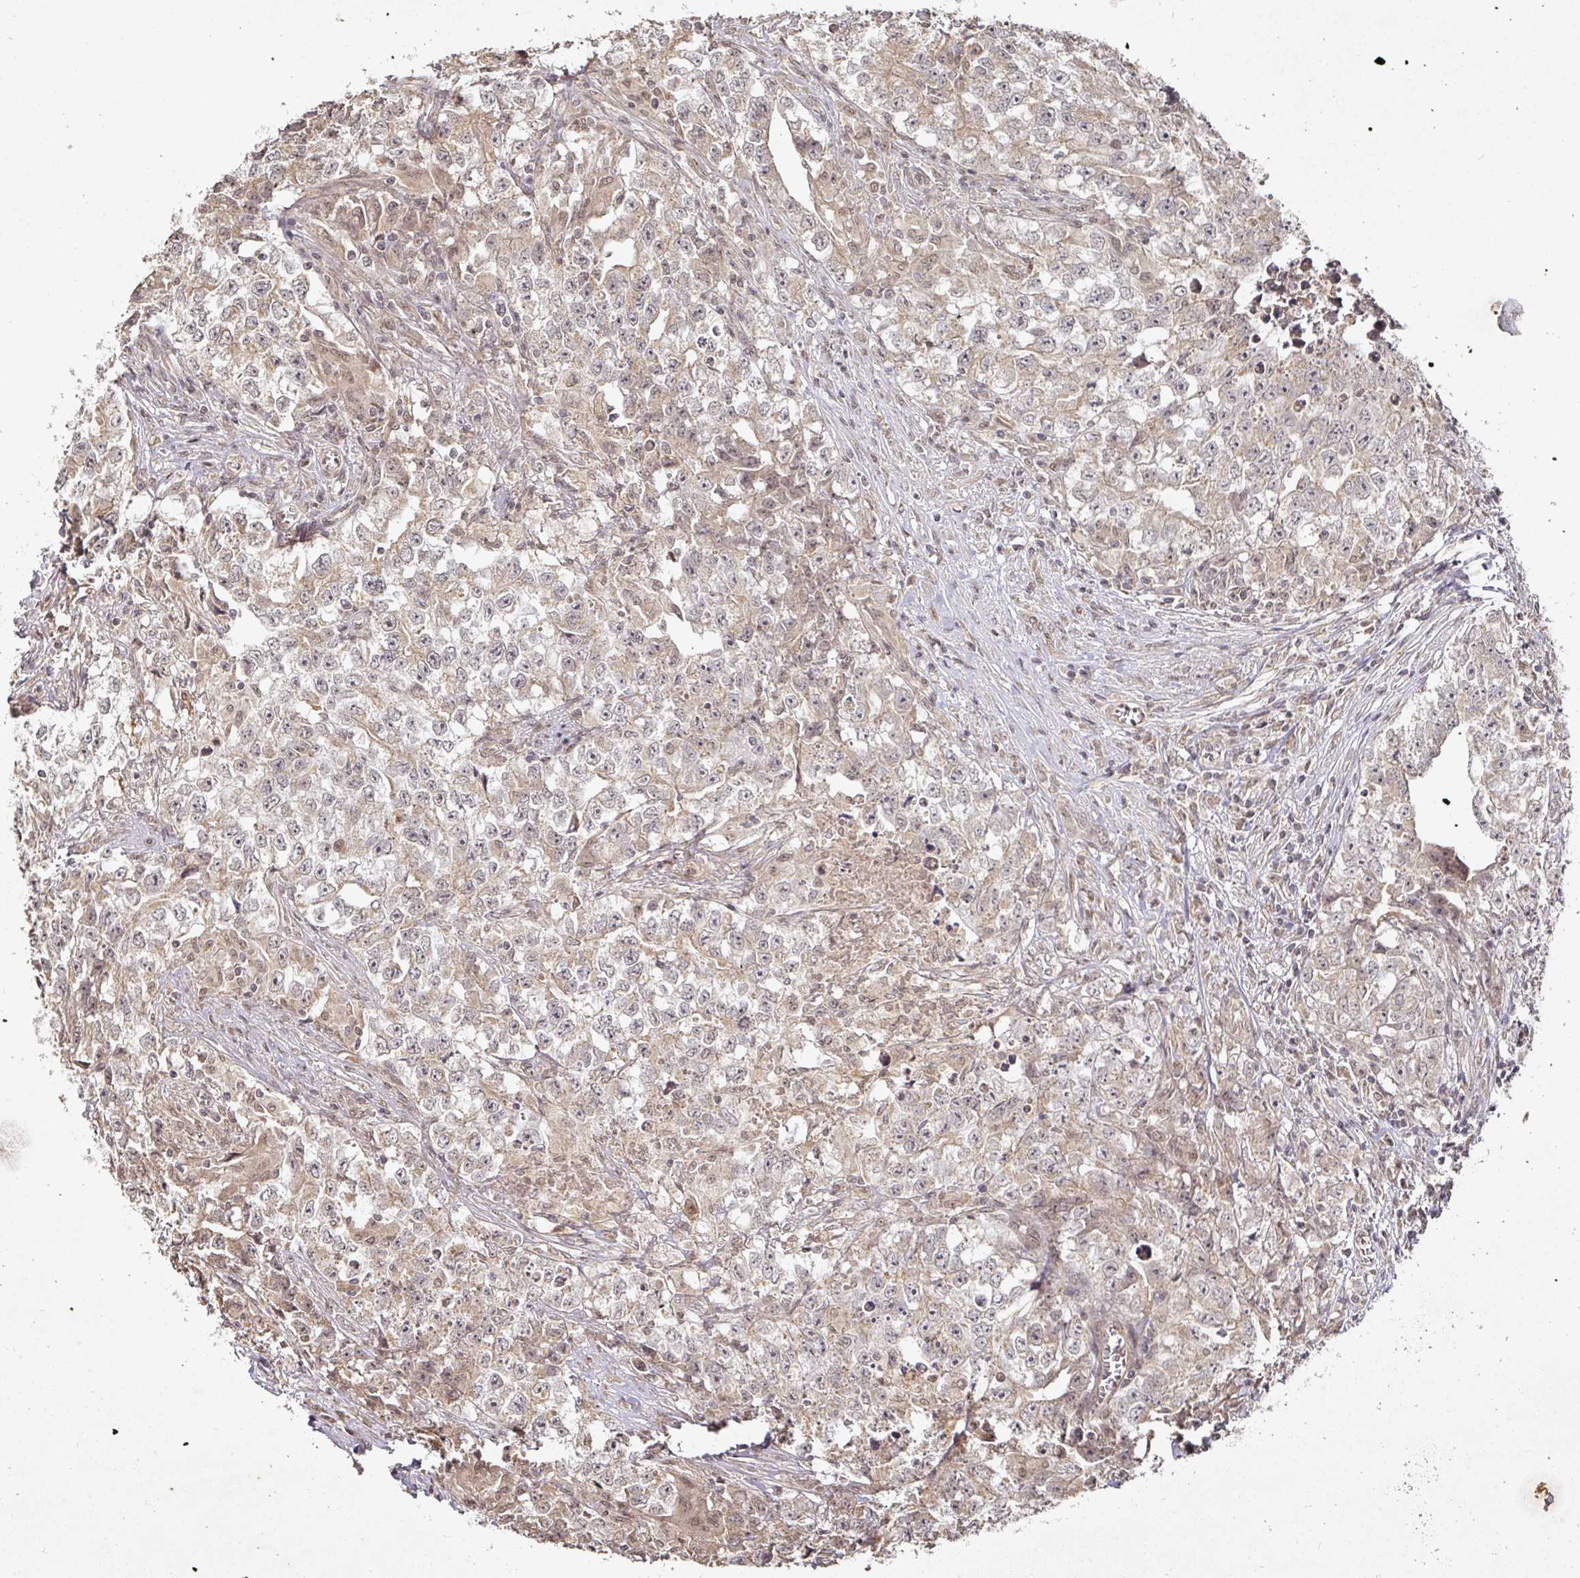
{"staining": {"intensity": "weak", "quantity": "<25%", "location": "cytoplasmic/membranous"}, "tissue": "testis cancer", "cell_type": "Tumor cells", "image_type": "cancer", "snomed": [{"axis": "morphology", "description": "Seminoma, NOS"}, {"axis": "morphology", "description": "Carcinoma, Embryonal, NOS"}, {"axis": "topography", "description": "Testis"}], "caption": "This is a image of immunohistochemistry staining of testis embryonal carcinoma, which shows no staining in tumor cells.", "gene": "CAPN5", "patient": {"sex": "male", "age": 43}}